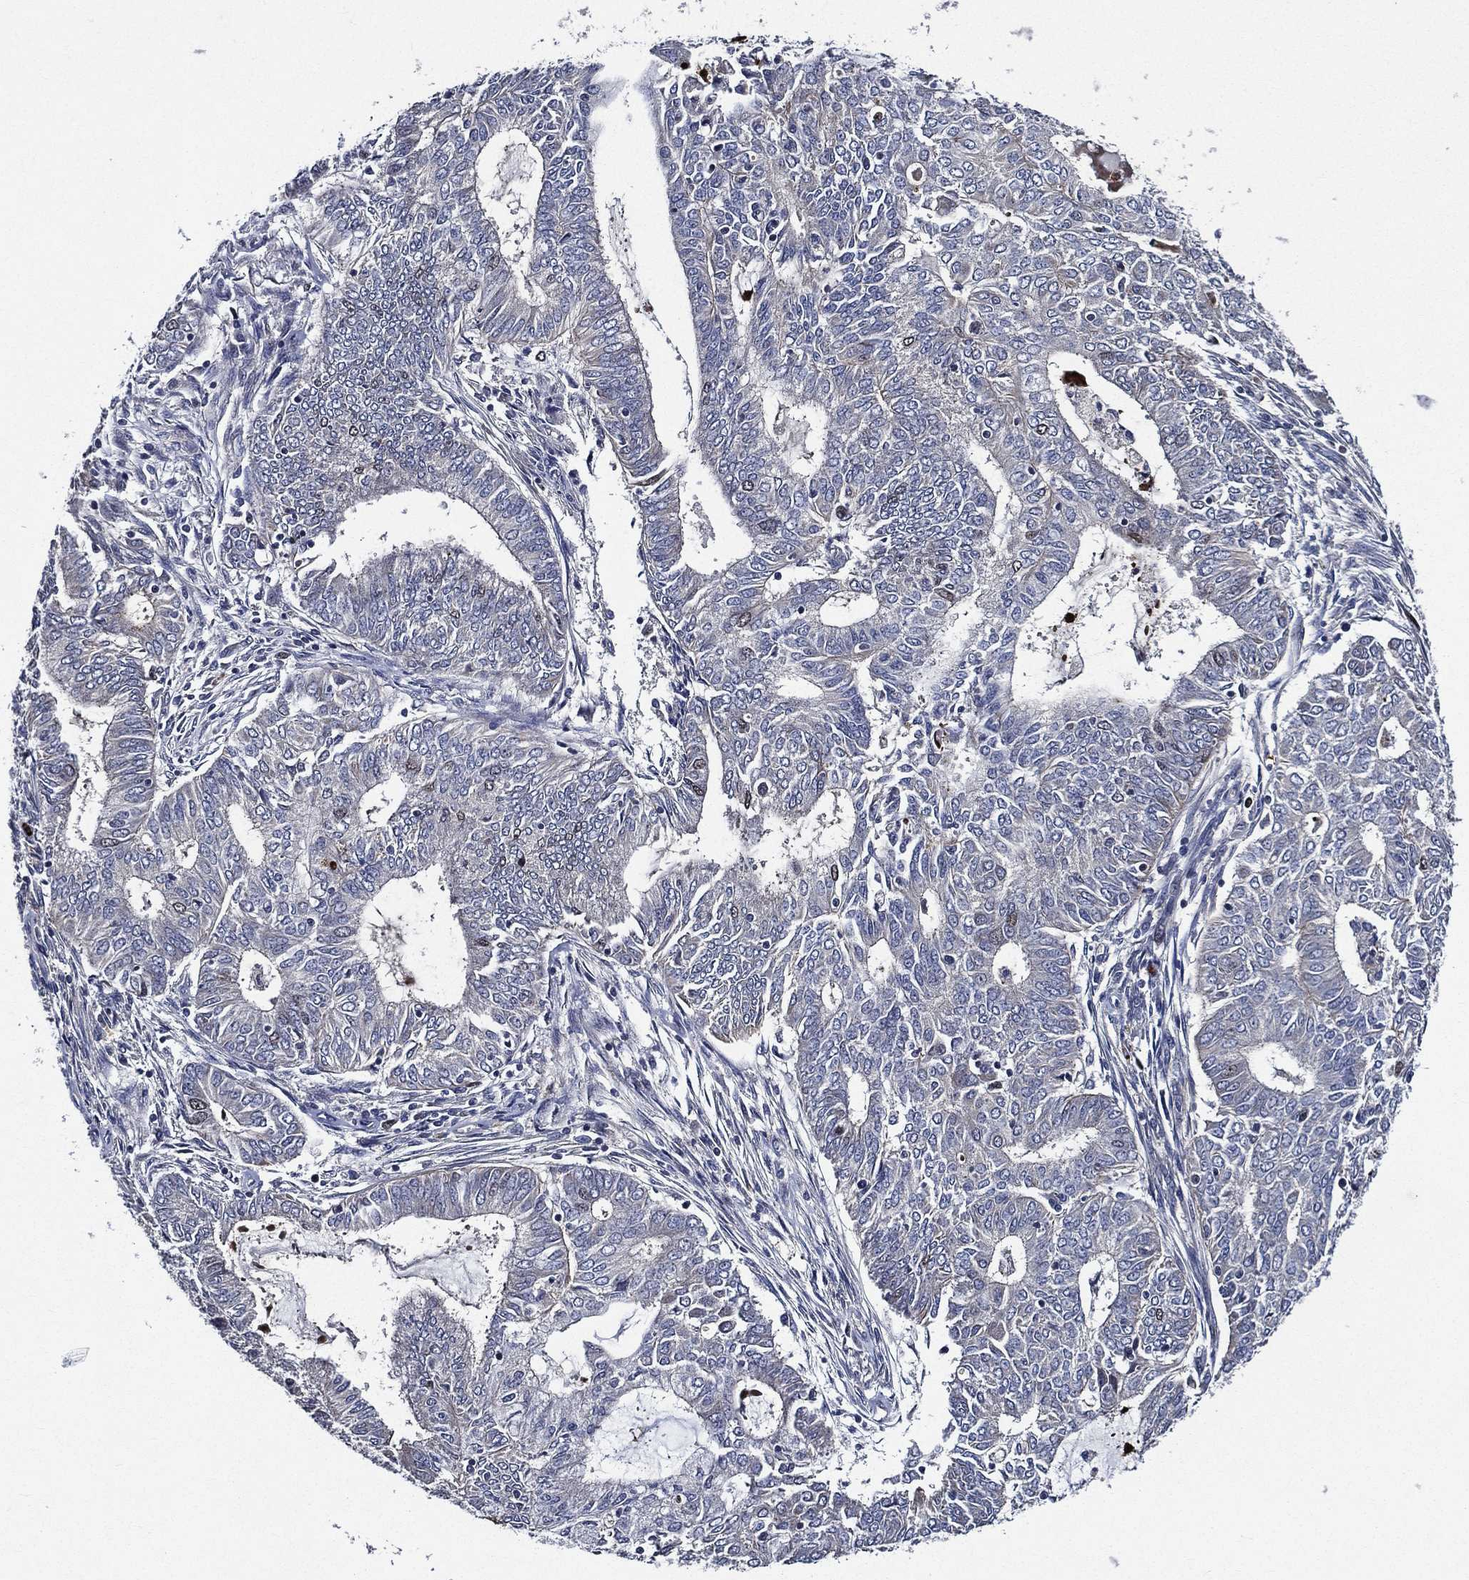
{"staining": {"intensity": "negative", "quantity": "none", "location": "none"}, "tissue": "endometrial cancer", "cell_type": "Tumor cells", "image_type": "cancer", "snomed": [{"axis": "morphology", "description": "Adenocarcinoma, NOS"}, {"axis": "topography", "description": "Endometrium"}], "caption": "DAB (3,3'-diaminobenzidine) immunohistochemical staining of human endometrial cancer (adenocarcinoma) shows no significant positivity in tumor cells.", "gene": "KIF20B", "patient": {"sex": "female", "age": 62}}